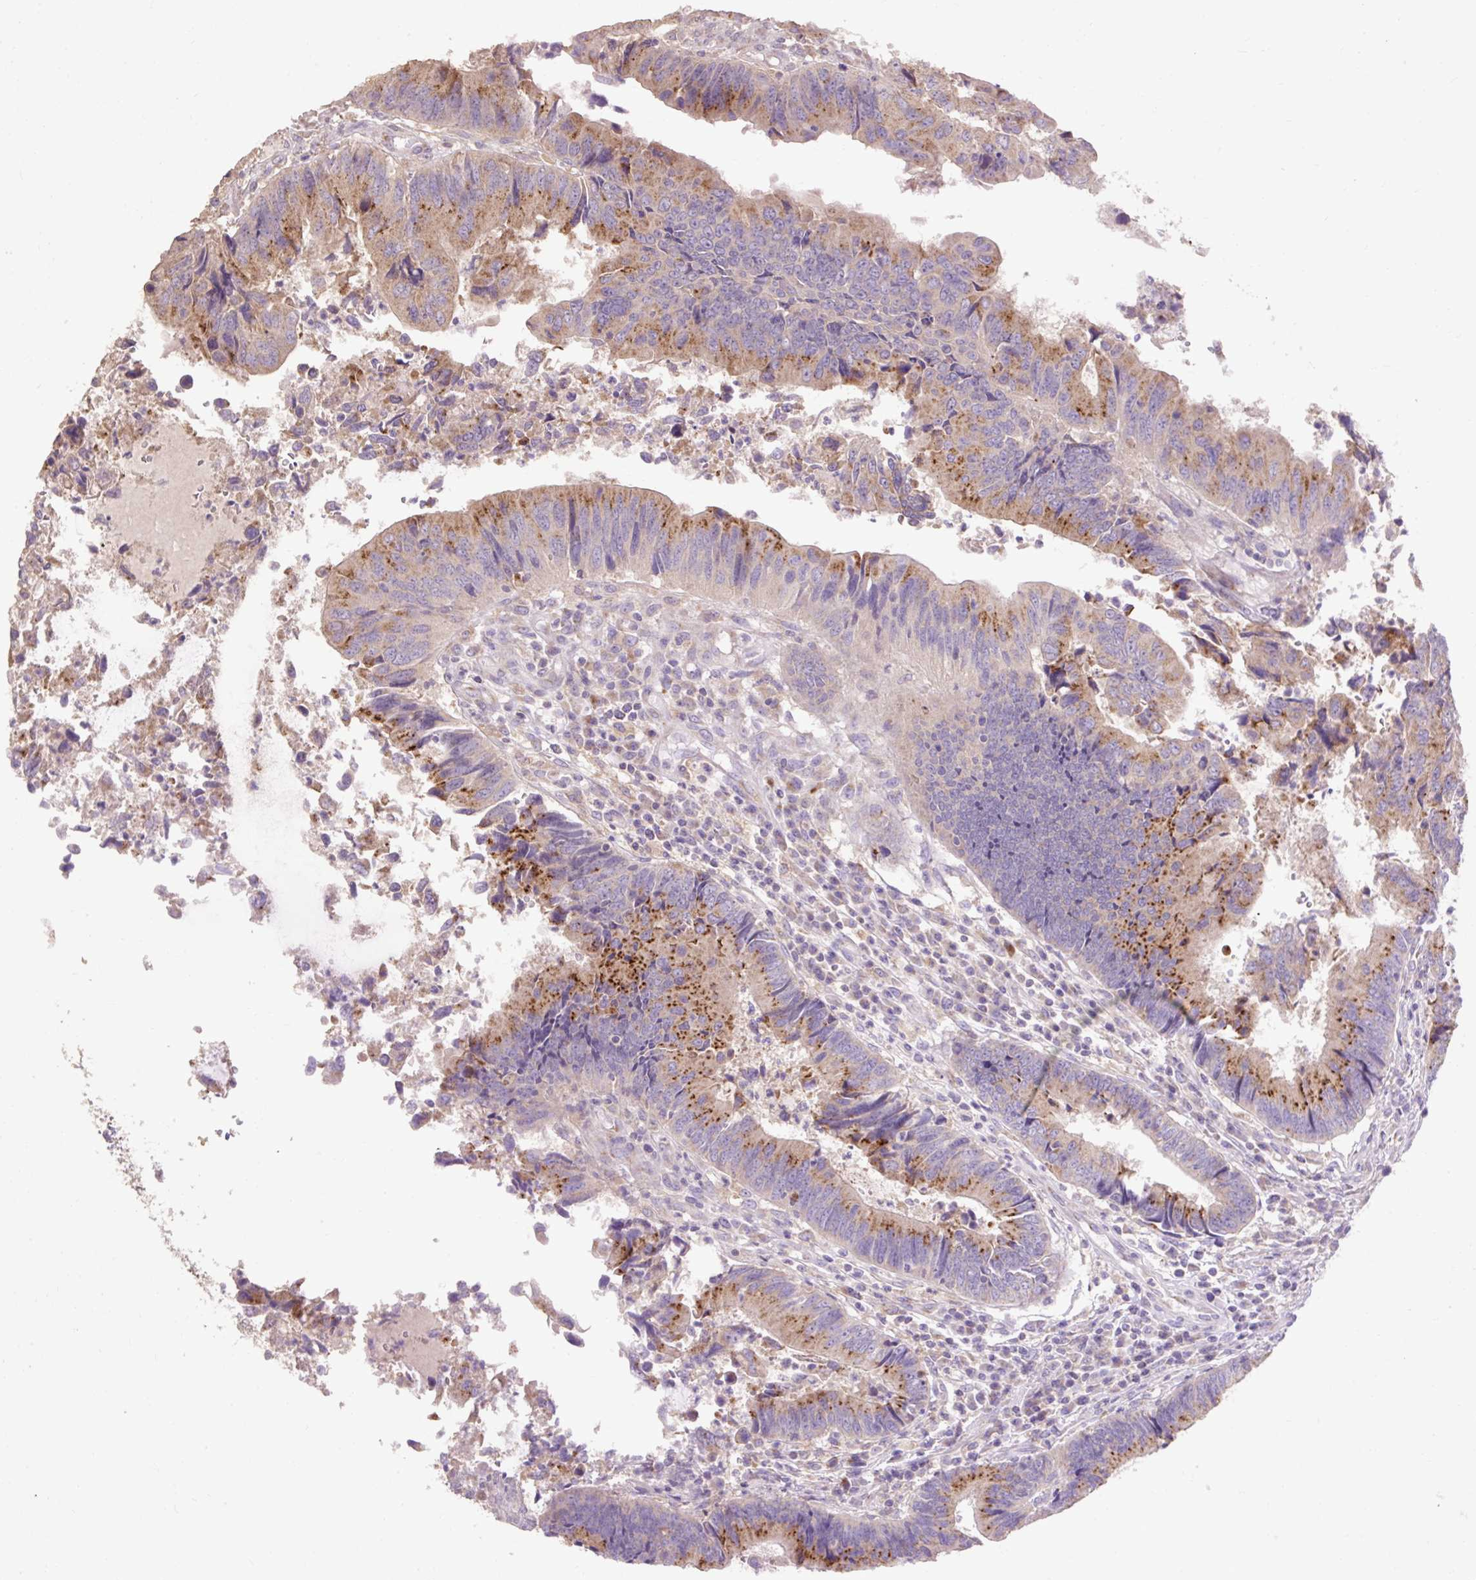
{"staining": {"intensity": "strong", "quantity": "25%-75%", "location": "cytoplasmic/membranous"}, "tissue": "colorectal cancer", "cell_type": "Tumor cells", "image_type": "cancer", "snomed": [{"axis": "morphology", "description": "Adenocarcinoma, NOS"}, {"axis": "topography", "description": "Colon"}], "caption": "Protein analysis of adenocarcinoma (colorectal) tissue demonstrates strong cytoplasmic/membranous staining in about 25%-75% of tumor cells.", "gene": "ABR", "patient": {"sex": "female", "age": 67}}